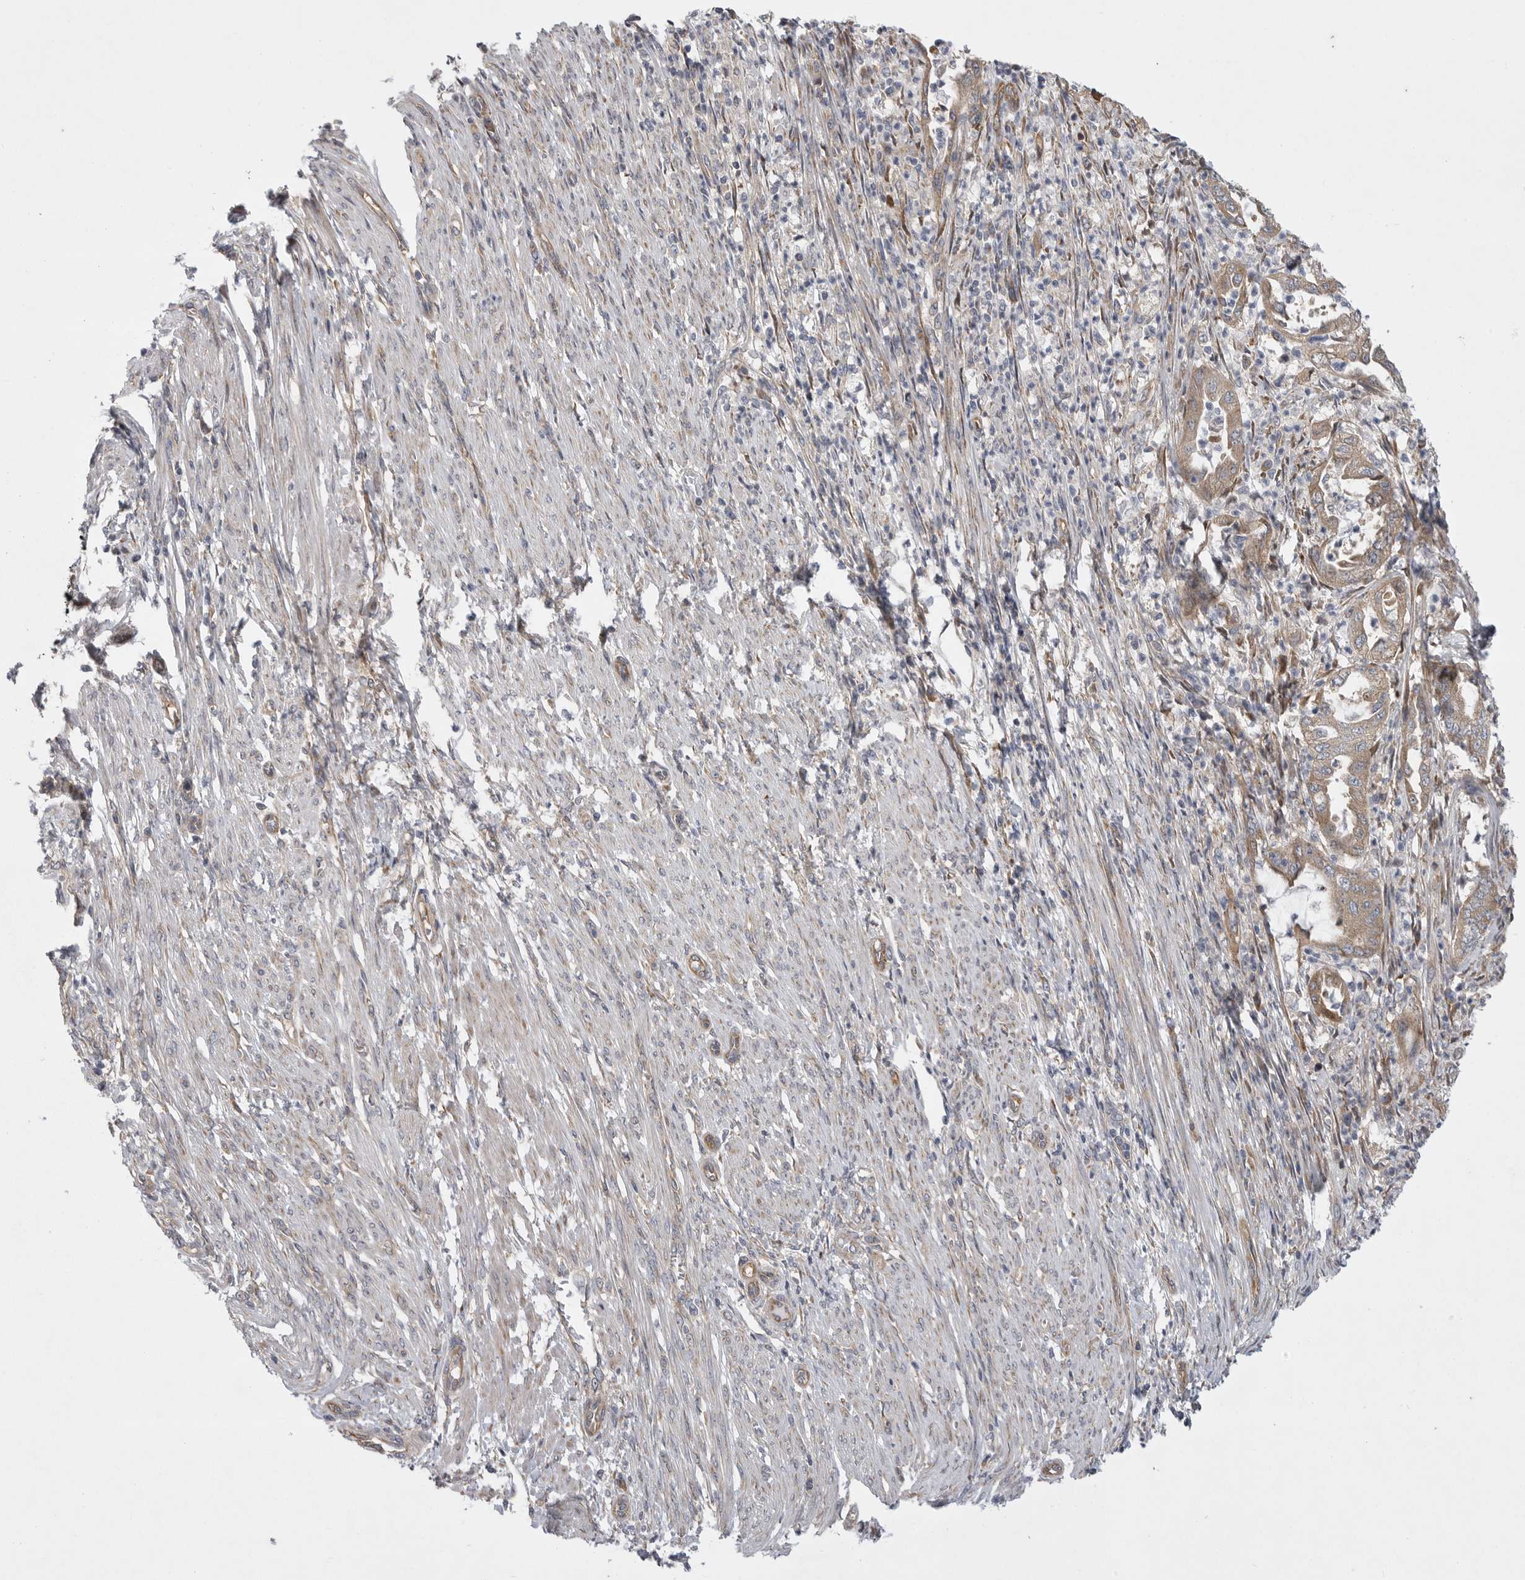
{"staining": {"intensity": "moderate", "quantity": ">75%", "location": "cytoplasmic/membranous"}, "tissue": "endometrial cancer", "cell_type": "Tumor cells", "image_type": "cancer", "snomed": [{"axis": "morphology", "description": "Adenocarcinoma, NOS"}, {"axis": "topography", "description": "Endometrium"}], "caption": "Tumor cells exhibit moderate cytoplasmic/membranous positivity in about >75% of cells in adenocarcinoma (endometrial). (IHC, brightfield microscopy, high magnification).", "gene": "FBXO43", "patient": {"sex": "female", "age": 51}}